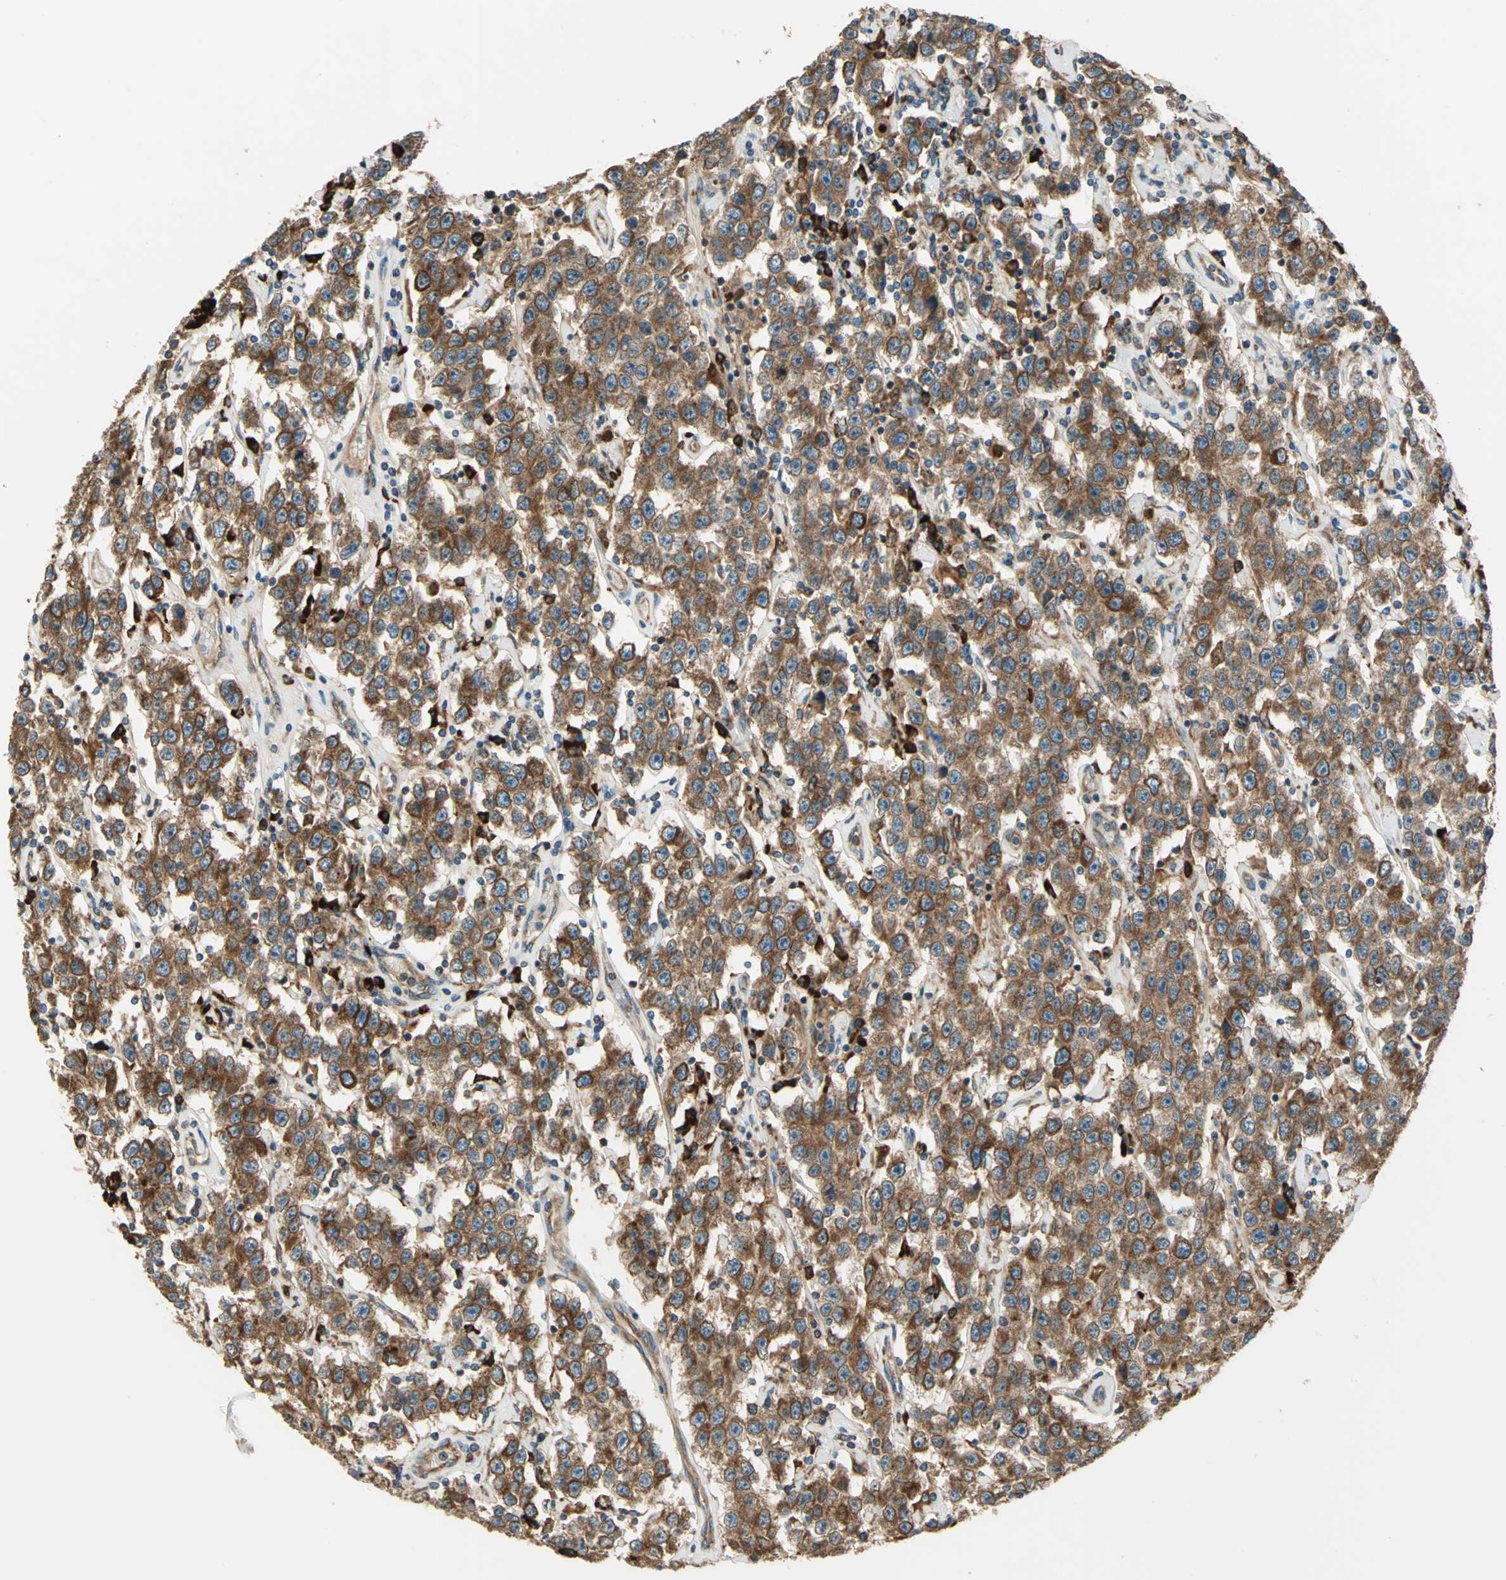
{"staining": {"intensity": "moderate", "quantity": ">75%", "location": "cytoplasmic/membranous"}, "tissue": "testis cancer", "cell_type": "Tumor cells", "image_type": "cancer", "snomed": [{"axis": "morphology", "description": "Seminoma, NOS"}, {"axis": "topography", "description": "Testis"}], "caption": "Immunohistochemical staining of human seminoma (testis) demonstrates medium levels of moderate cytoplasmic/membranous protein staining in approximately >75% of tumor cells.", "gene": "PDIA4", "patient": {"sex": "male", "age": 52}}